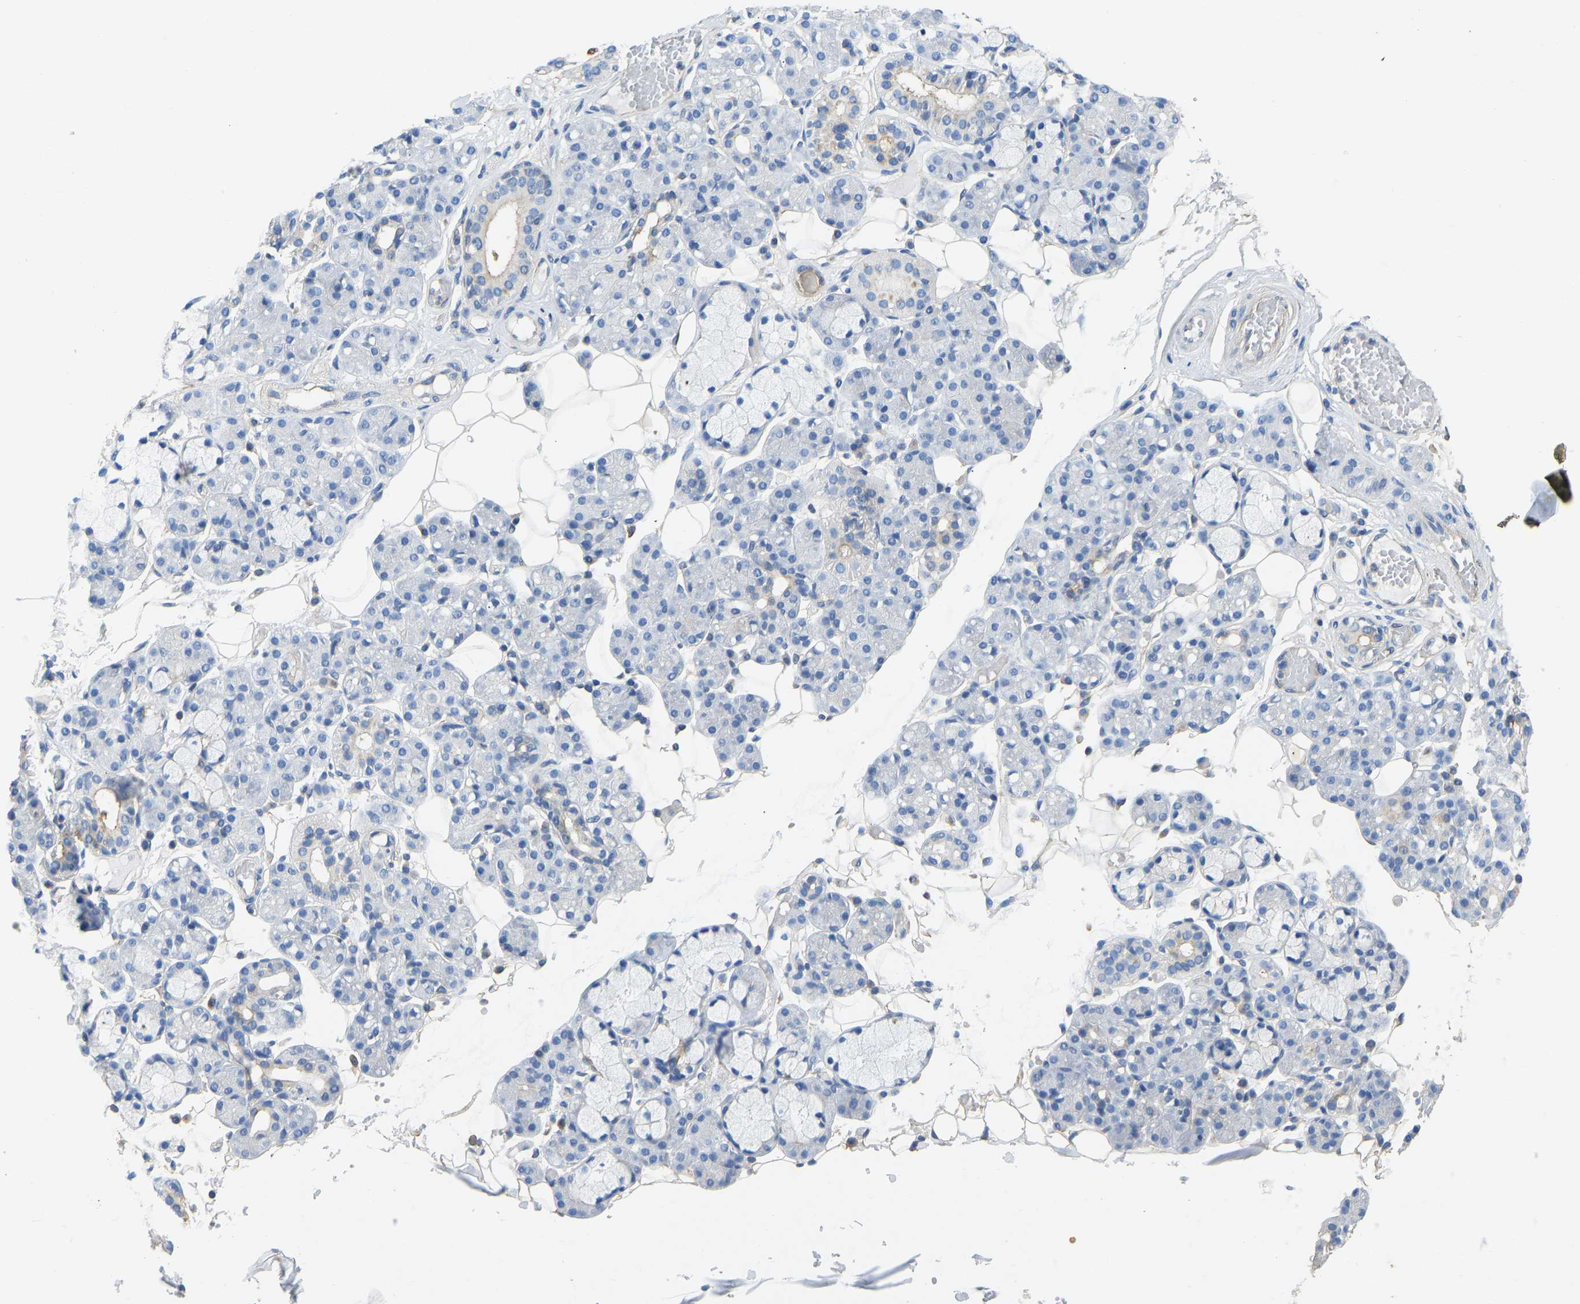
{"staining": {"intensity": "weak", "quantity": "<25%", "location": "cytoplasmic/membranous"}, "tissue": "salivary gland", "cell_type": "Glandular cells", "image_type": "normal", "snomed": [{"axis": "morphology", "description": "Normal tissue, NOS"}, {"axis": "topography", "description": "Salivary gland"}], "caption": "There is no significant expression in glandular cells of salivary gland. (Brightfield microscopy of DAB (3,3'-diaminobenzidine) immunohistochemistry (IHC) at high magnification).", "gene": "TECTA", "patient": {"sex": "male", "age": 63}}